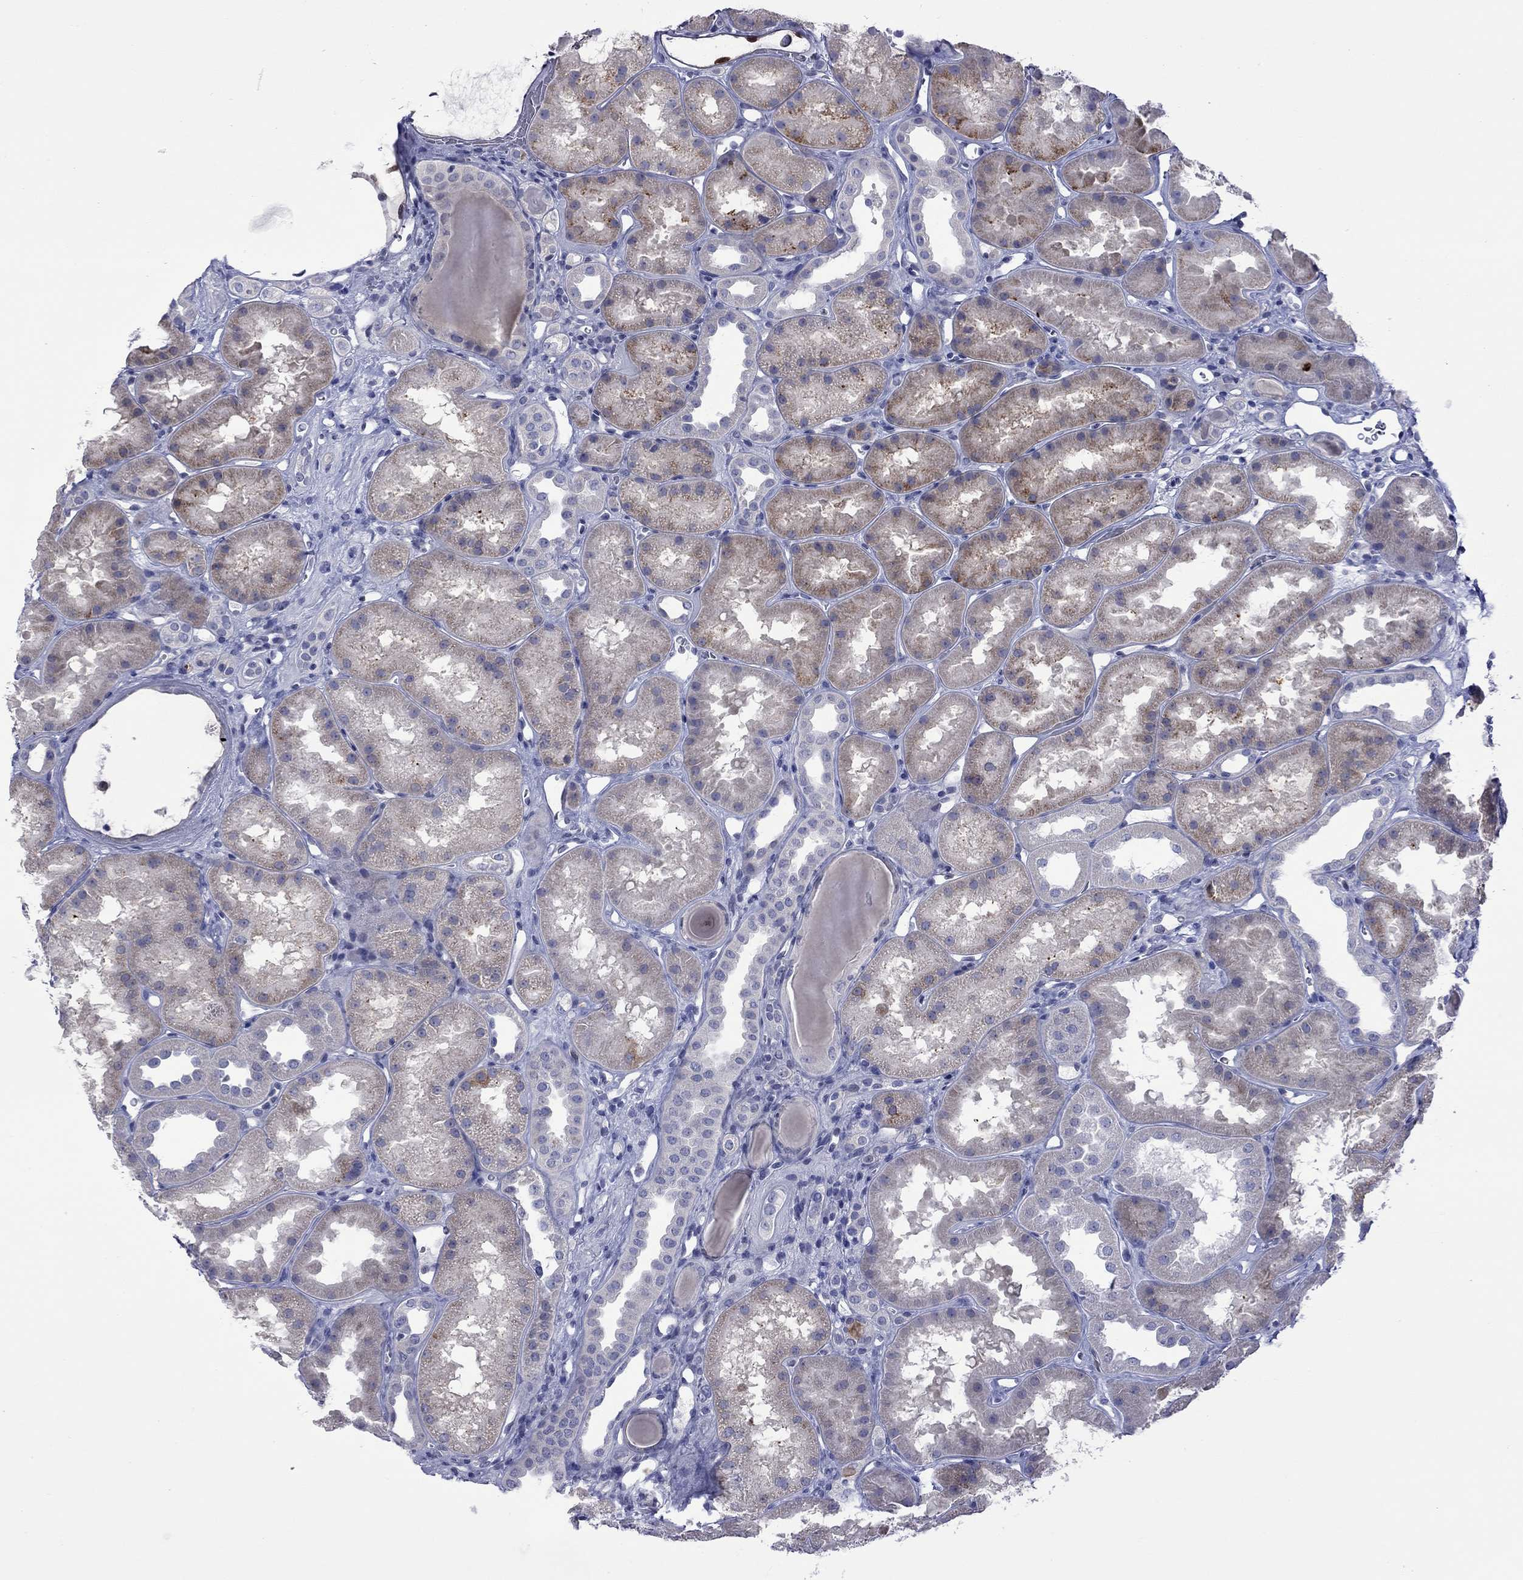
{"staining": {"intensity": "moderate", "quantity": "<25%", "location": "cytoplasmic/membranous"}, "tissue": "kidney", "cell_type": "Cells in glomeruli", "image_type": "normal", "snomed": [{"axis": "morphology", "description": "Normal tissue, NOS"}, {"axis": "topography", "description": "Kidney"}], "caption": "Kidney stained for a protein (brown) shows moderate cytoplasmic/membranous positive staining in approximately <25% of cells in glomeruli.", "gene": "CTNNBIP1", "patient": {"sex": "male", "age": 61}}